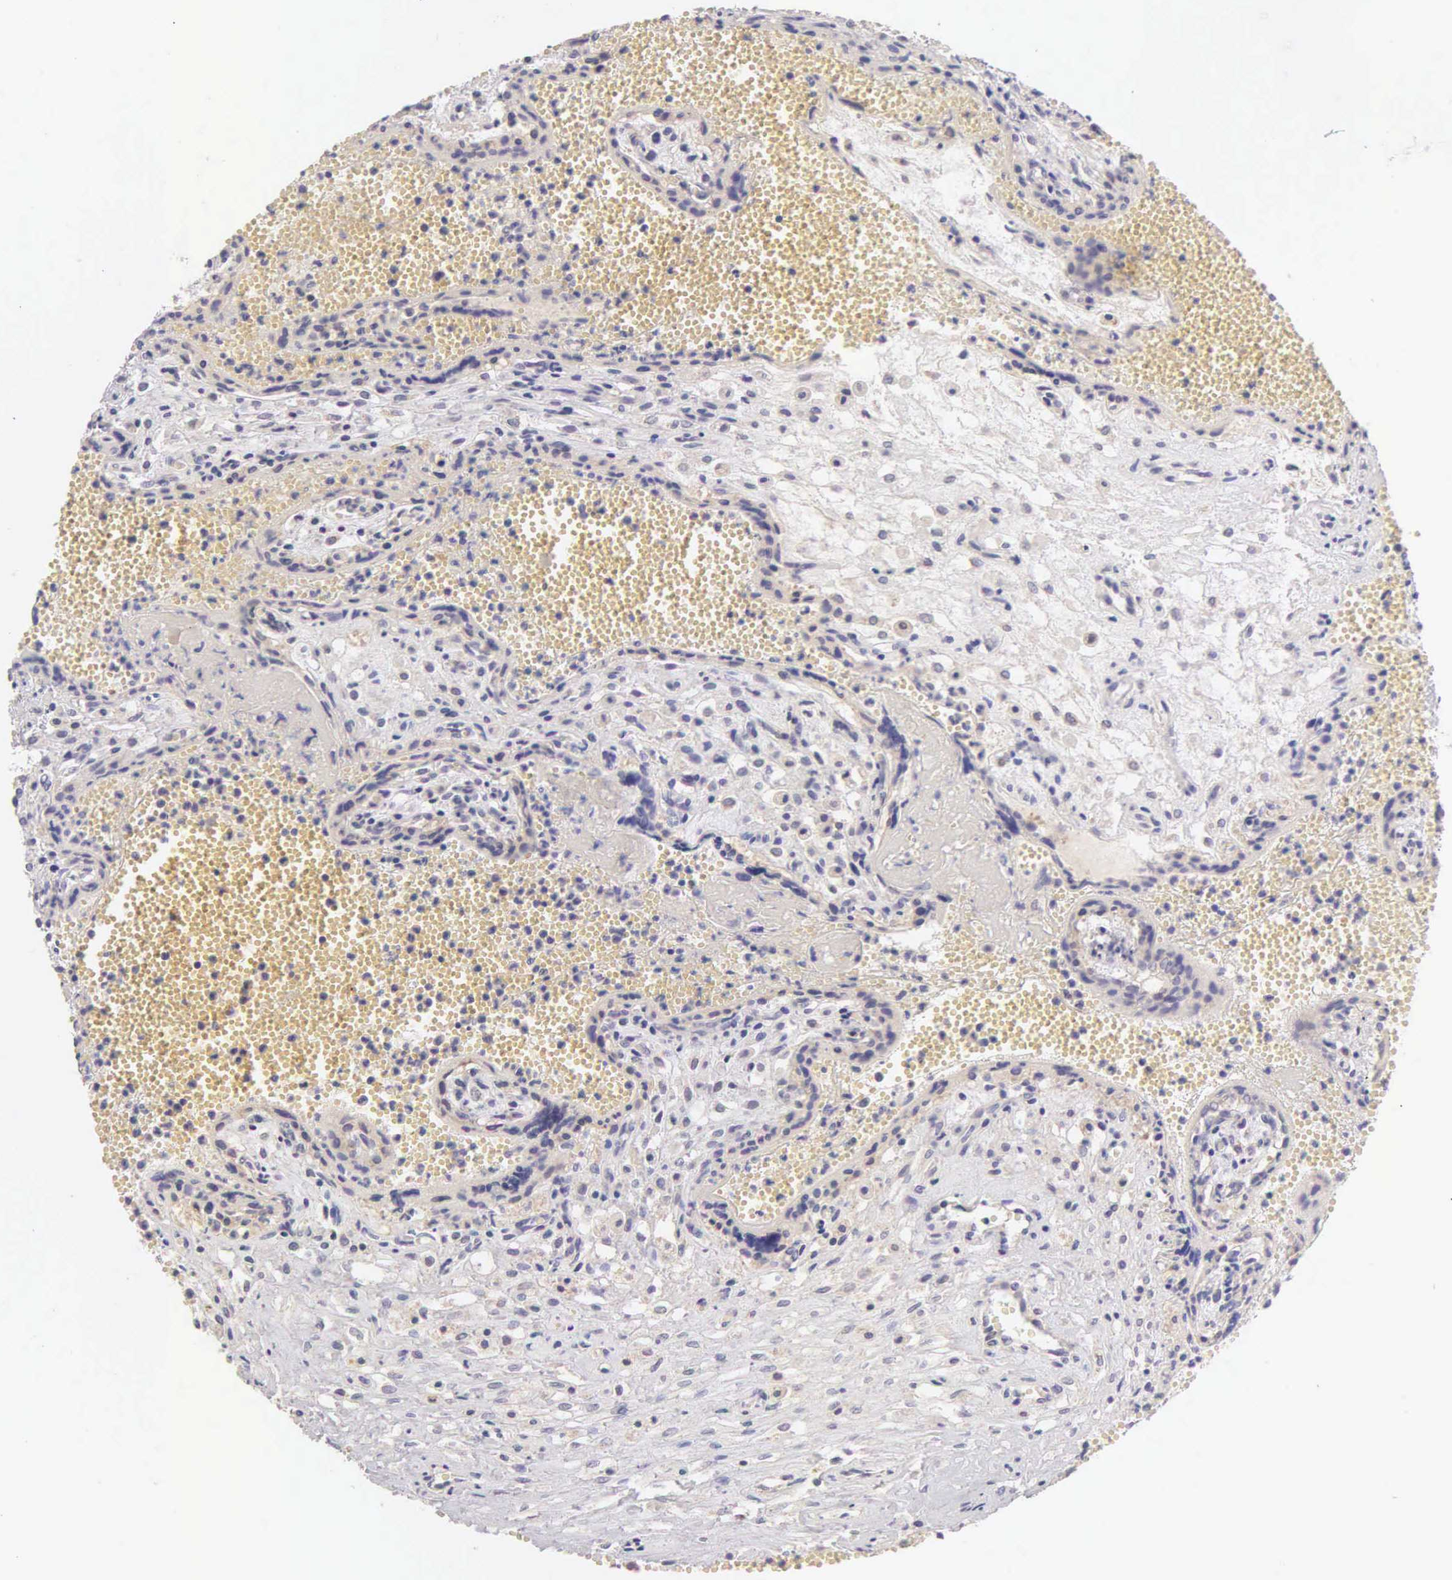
{"staining": {"intensity": "weak", "quantity": "25%-75%", "location": "cytoplasmic/membranous"}, "tissue": "placenta", "cell_type": "Decidual cells", "image_type": "normal", "snomed": [{"axis": "morphology", "description": "Normal tissue, NOS"}, {"axis": "topography", "description": "Placenta"}], "caption": "Immunohistochemical staining of unremarkable human placenta shows 25%-75% levels of weak cytoplasmic/membranous protein positivity in approximately 25%-75% of decidual cells.", "gene": "ESR1", "patient": {"sex": "female", "age": 40}}